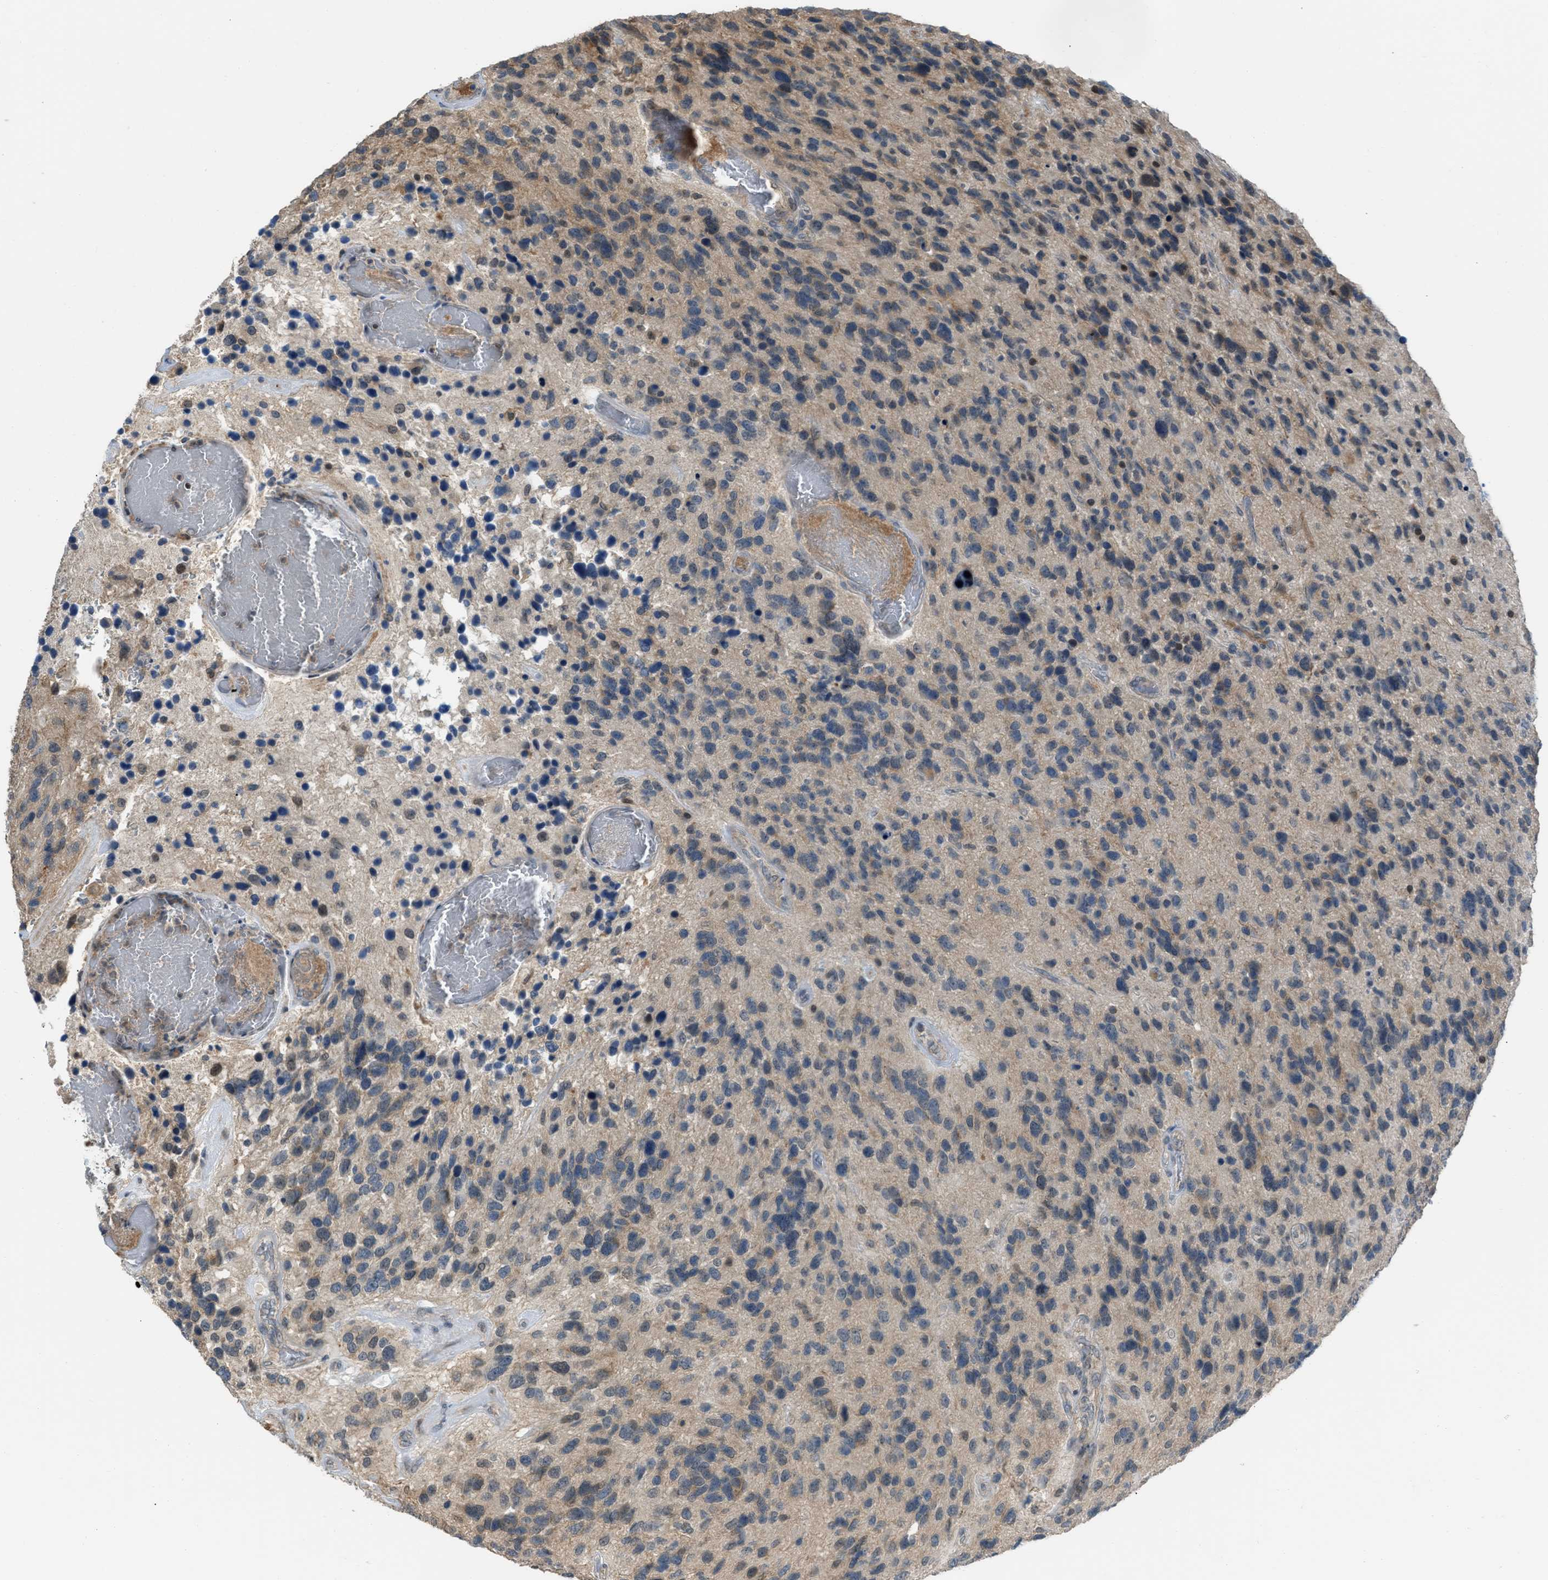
{"staining": {"intensity": "weak", "quantity": "<25%", "location": "cytoplasmic/membranous"}, "tissue": "glioma", "cell_type": "Tumor cells", "image_type": "cancer", "snomed": [{"axis": "morphology", "description": "Glioma, malignant, High grade"}, {"axis": "topography", "description": "Brain"}], "caption": "IHC photomicrograph of glioma stained for a protein (brown), which demonstrates no staining in tumor cells.", "gene": "TTBK2", "patient": {"sex": "female", "age": 58}}